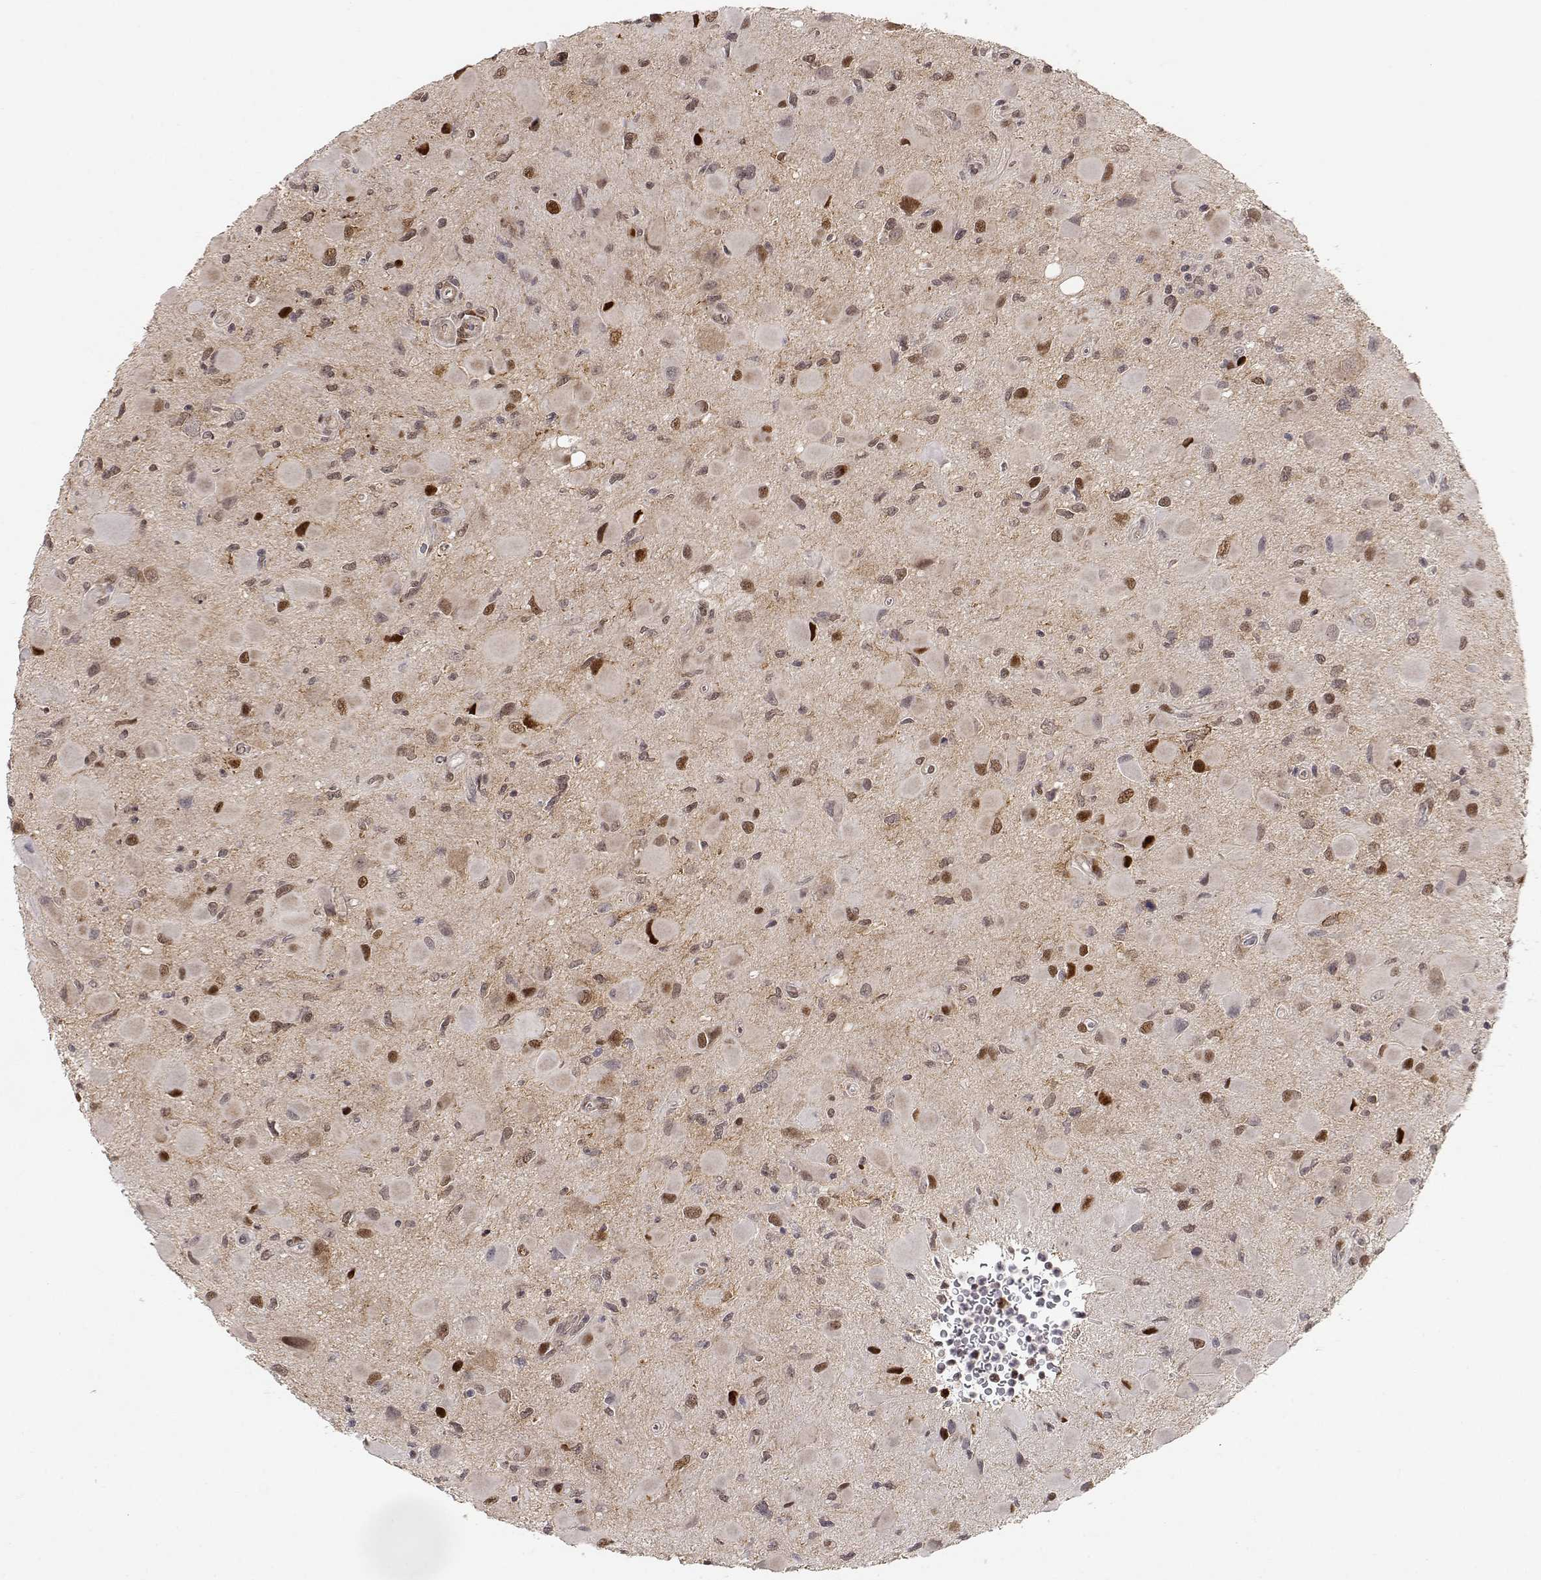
{"staining": {"intensity": "strong", "quantity": "<25%", "location": "nuclear"}, "tissue": "glioma", "cell_type": "Tumor cells", "image_type": "cancer", "snomed": [{"axis": "morphology", "description": "Glioma, malignant, Low grade"}, {"axis": "topography", "description": "Brain"}], "caption": "Immunohistochemistry image of glioma stained for a protein (brown), which demonstrates medium levels of strong nuclear positivity in approximately <25% of tumor cells.", "gene": "BRCA1", "patient": {"sex": "female", "age": 32}}